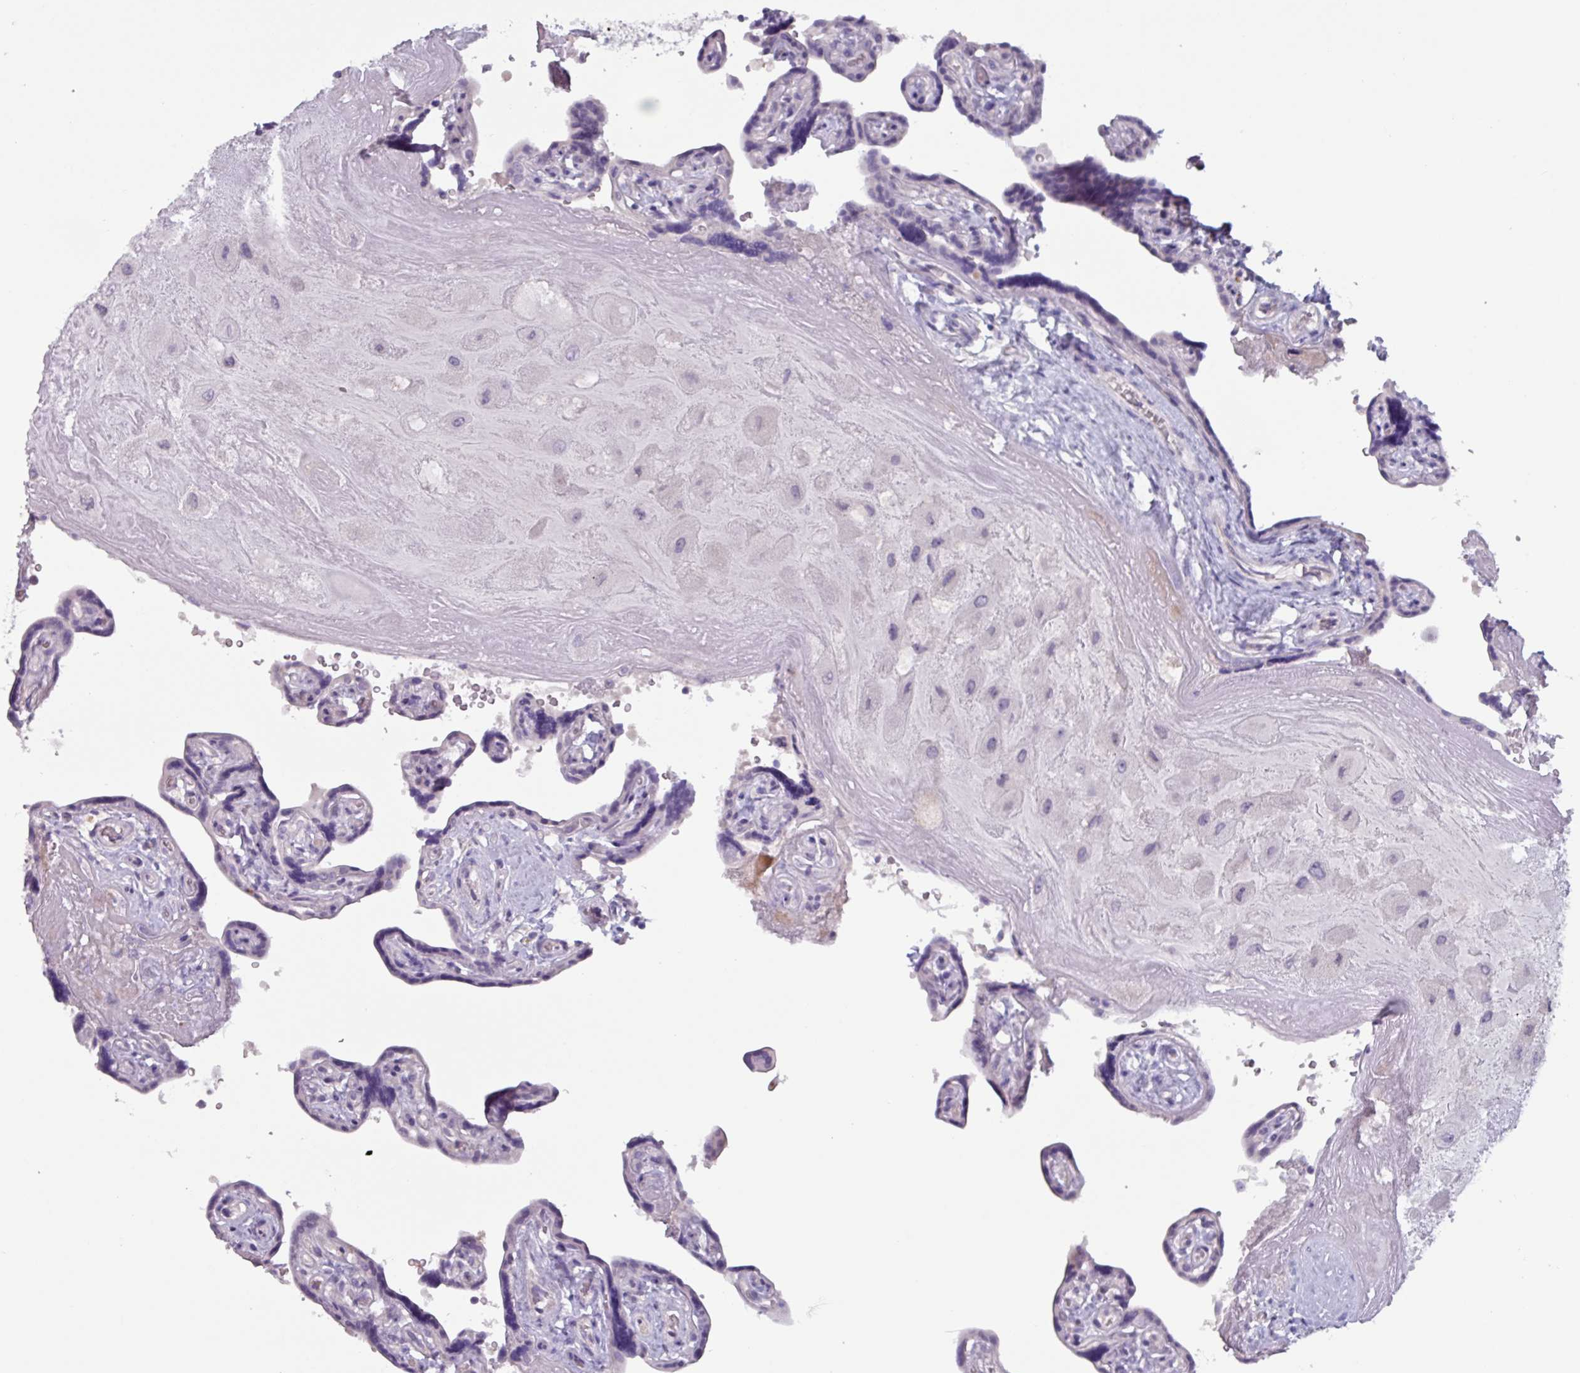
{"staining": {"intensity": "negative", "quantity": "none", "location": "none"}, "tissue": "placenta", "cell_type": "Decidual cells", "image_type": "normal", "snomed": [{"axis": "morphology", "description": "Normal tissue, NOS"}, {"axis": "topography", "description": "Placenta"}], "caption": "High magnification brightfield microscopy of normal placenta stained with DAB (brown) and counterstained with hematoxylin (blue): decidual cells show no significant positivity.", "gene": "OR2T10", "patient": {"sex": "female", "age": 32}}